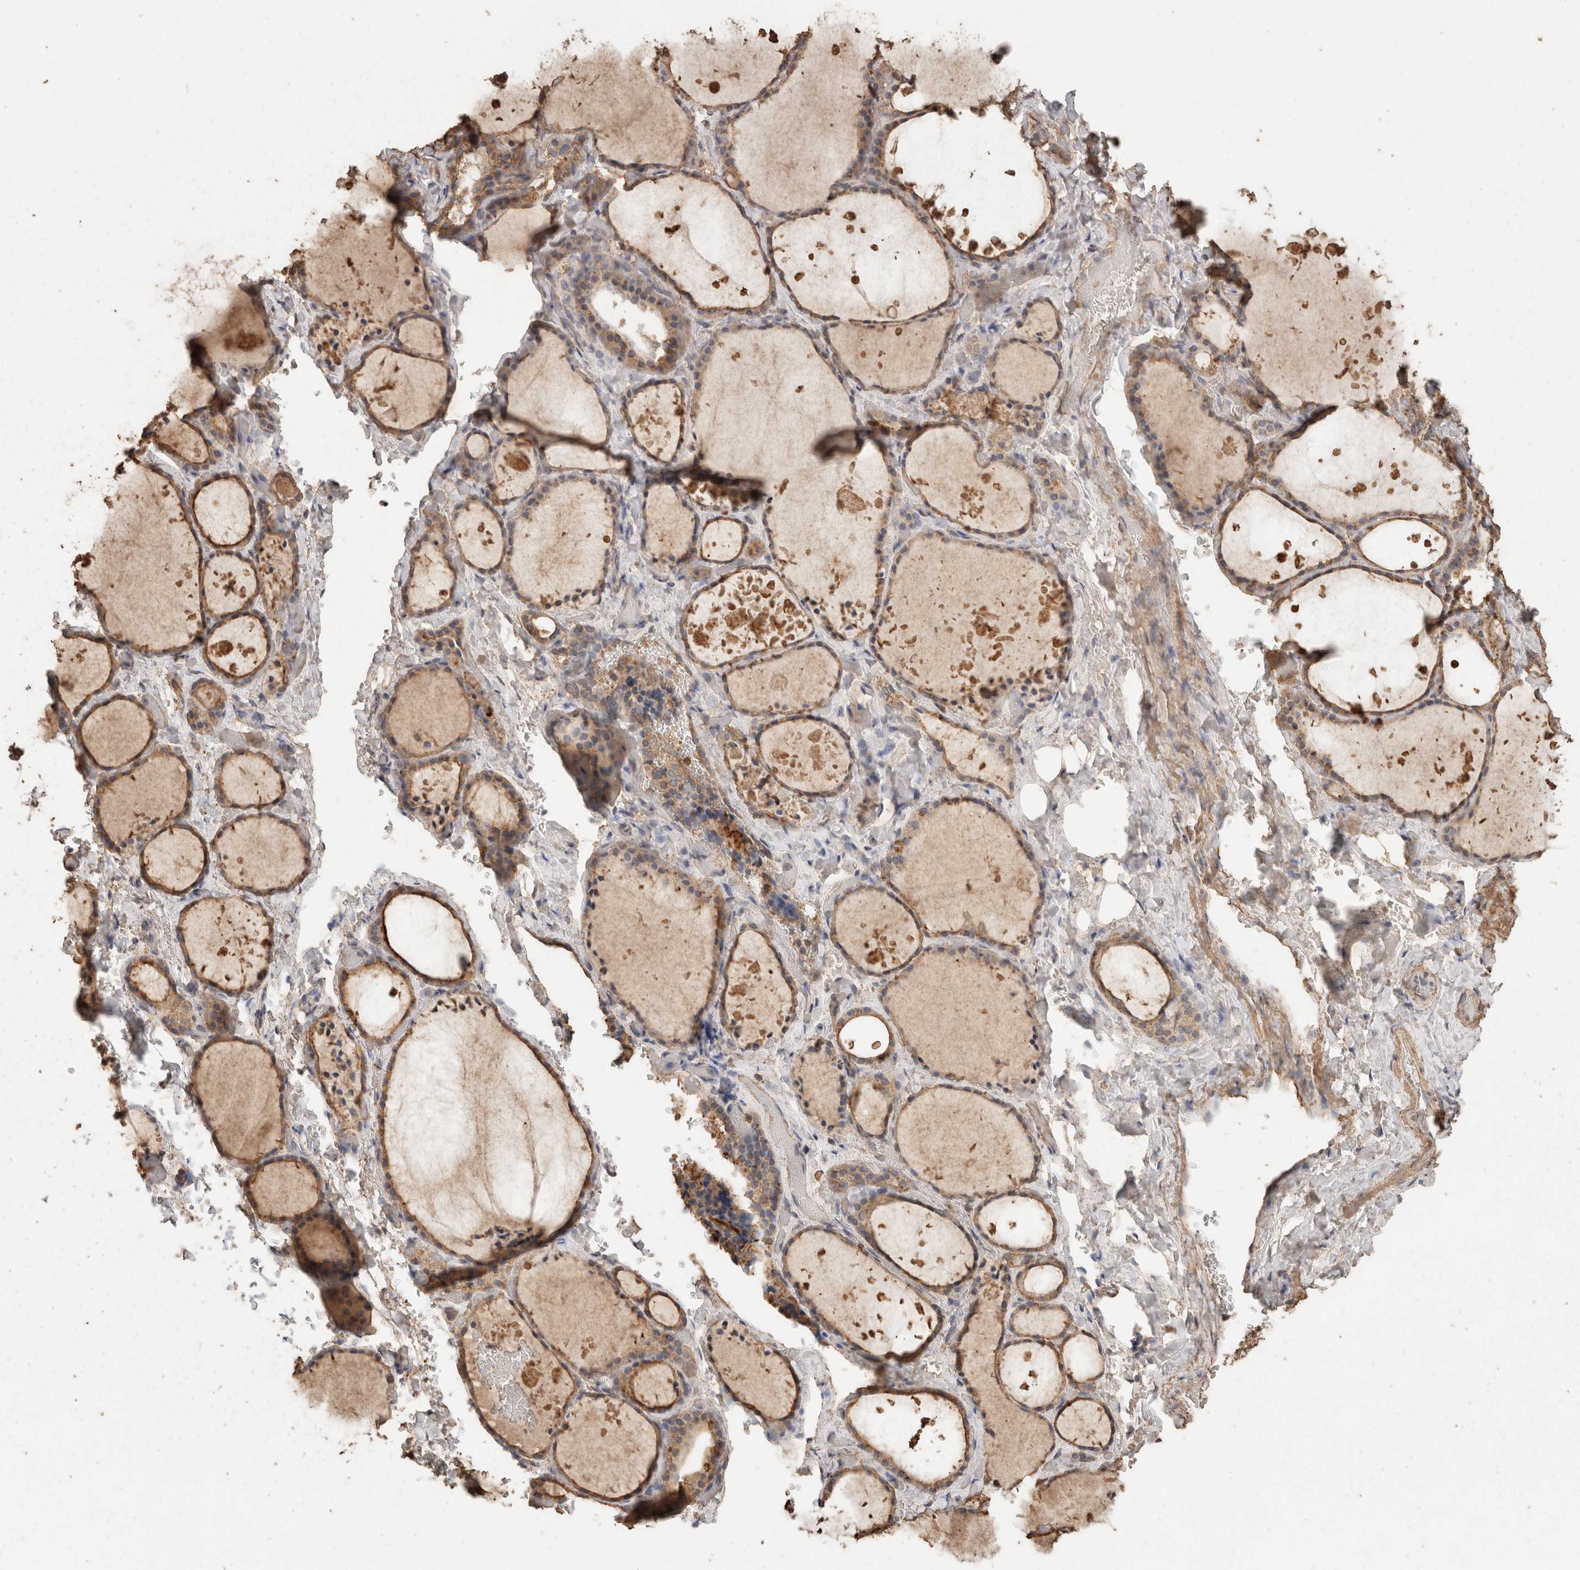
{"staining": {"intensity": "weak", "quantity": ">75%", "location": "cytoplasmic/membranous"}, "tissue": "thyroid gland", "cell_type": "Glandular cells", "image_type": "normal", "snomed": [{"axis": "morphology", "description": "Normal tissue, NOS"}, {"axis": "topography", "description": "Thyroid gland"}], "caption": "A high-resolution micrograph shows immunohistochemistry (IHC) staining of benign thyroid gland, which exhibits weak cytoplasmic/membranous expression in approximately >75% of glandular cells. The protein is stained brown, and the nuclei are stained in blue (DAB IHC with brightfield microscopy, high magnification).", "gene": "CX3CL1", "patient": {"sex": "female", "age": 44}}